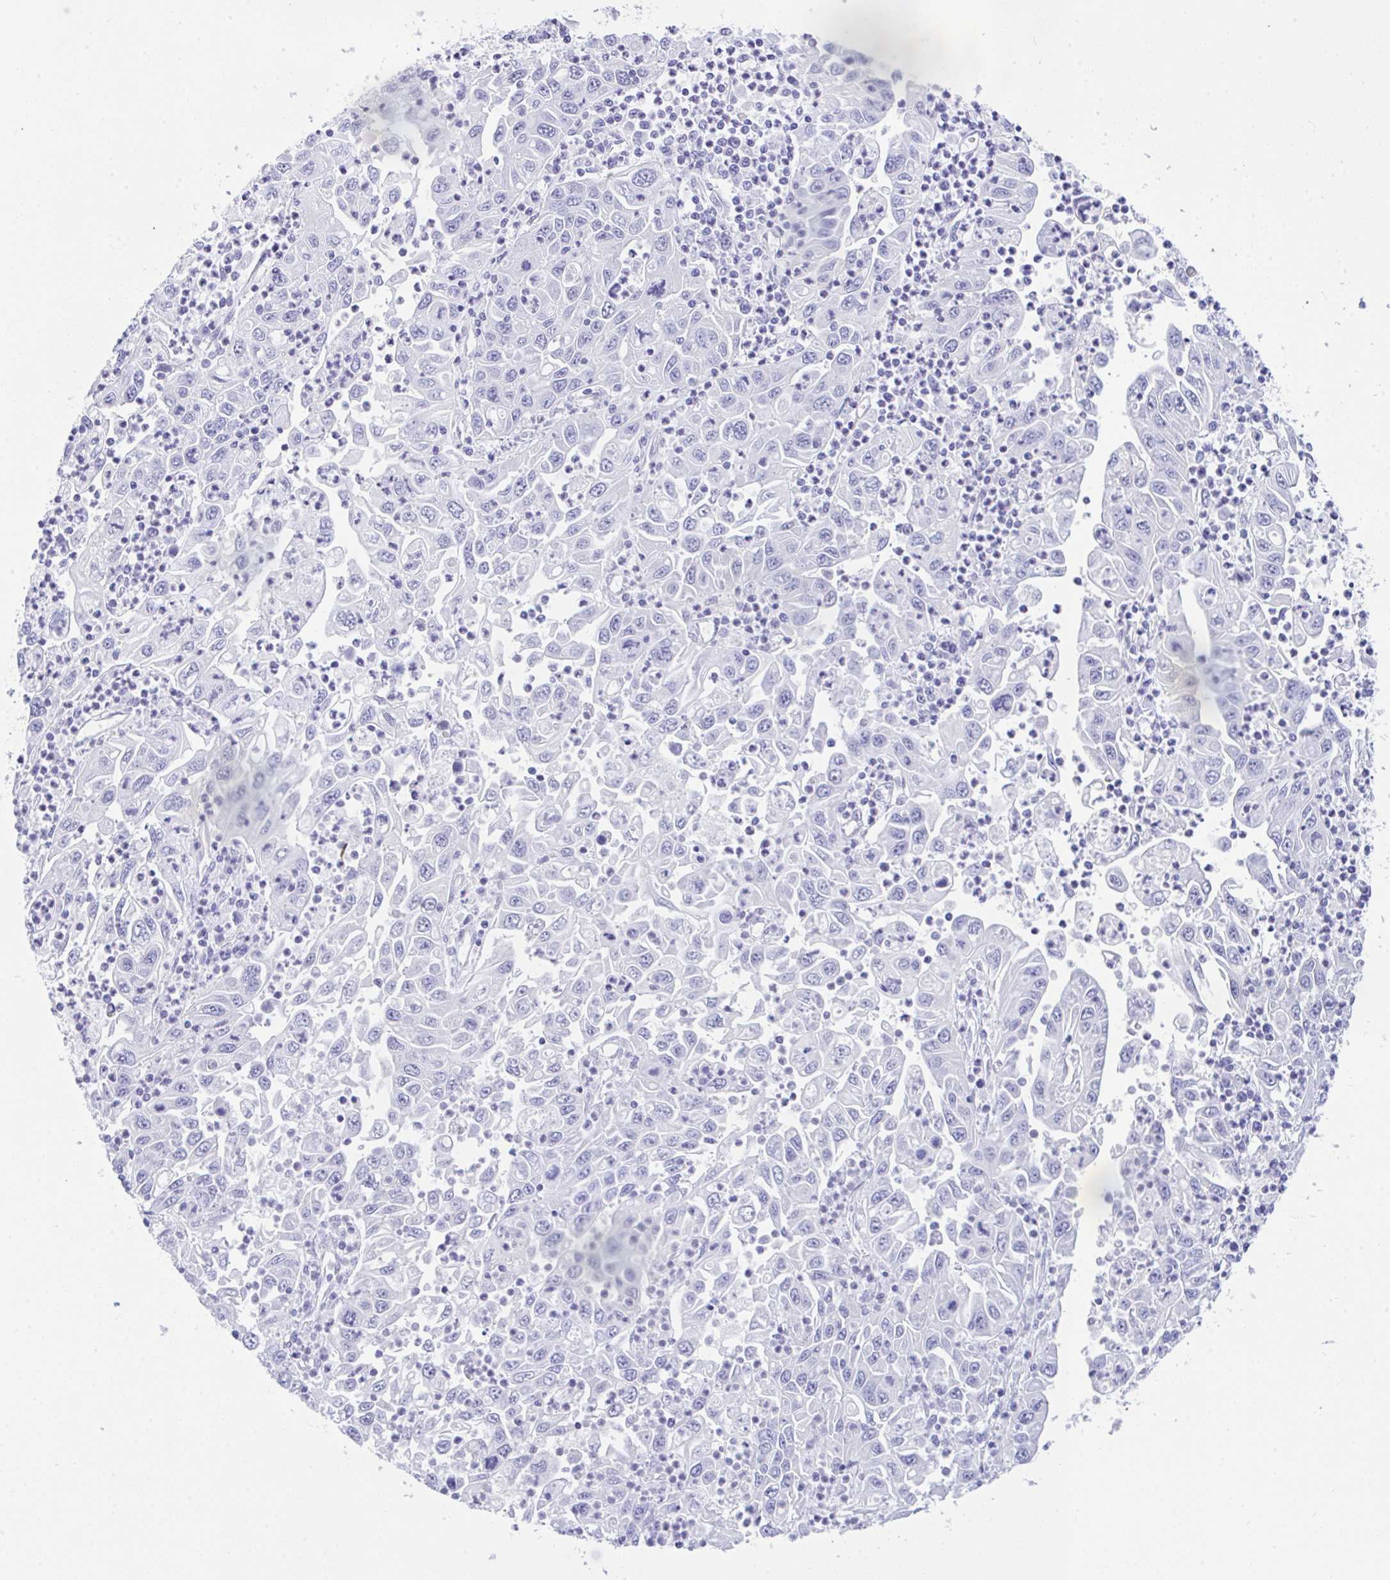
{"staining": {"intensity": "negative", "quantity": "none", "location": "none"}, "tissue": "endometrial cancer", "cell_type": "Tumor cells", "image_type": "cancer", "snomed": [{"axis": "morphology", "description": "Adenocarcinoma, NOS"}, {"axis": "topography", "description": "Uterus"}], "caption": "IHC image of human endometrial adenocarcinoma stained for a protein (brown), which demonstrates no expression in tumor cells. (DAB (3,3'-diaminobenzidine) IHC with hematoxylin counter stain).", "gene": "NDUFAF8", "patient": {"sex": "female", "age": 62}}